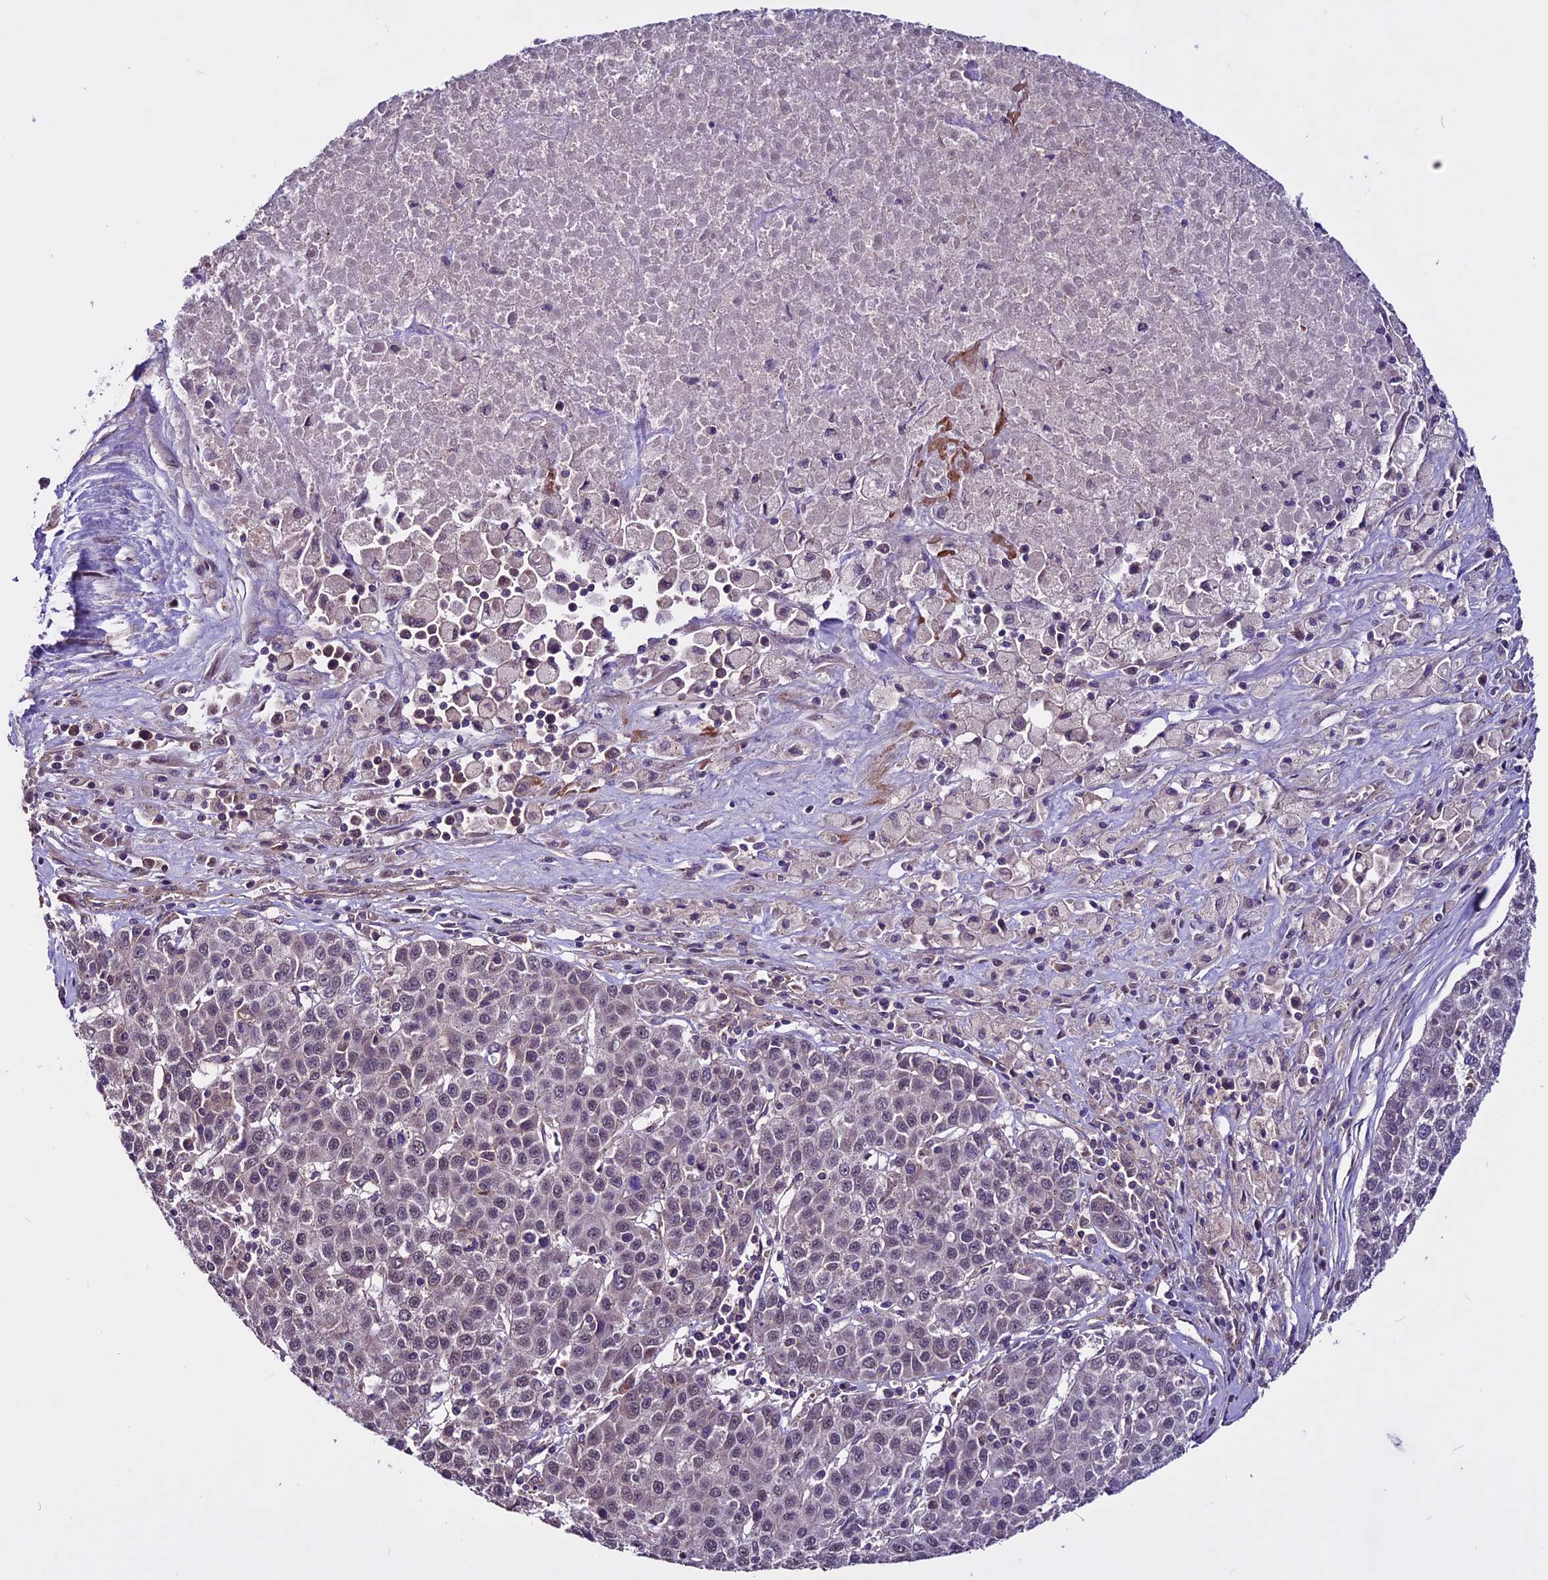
{"staining": {"intensity": "weak", "quantity": "25%-75%", "location": "cytoplasmic/membranous"}, "tissue": "liver cancer", "cell_type": "Tumor cells", "image_type": "cancer", "snomed": [{"axis": "morphology", "description": "Carcinoma, Hepatocellular, NOS"}, {"axis": "topography", "description": "Liver"}], "caption": "Protein analysis of hepatocellular carcinoma (liver) tissue displays weak cytoplasmic/membranous staining in approximately 25%-75% of tumor cells.", "gene": "RINL", "patient": {"sex": "female", "age": 53}}